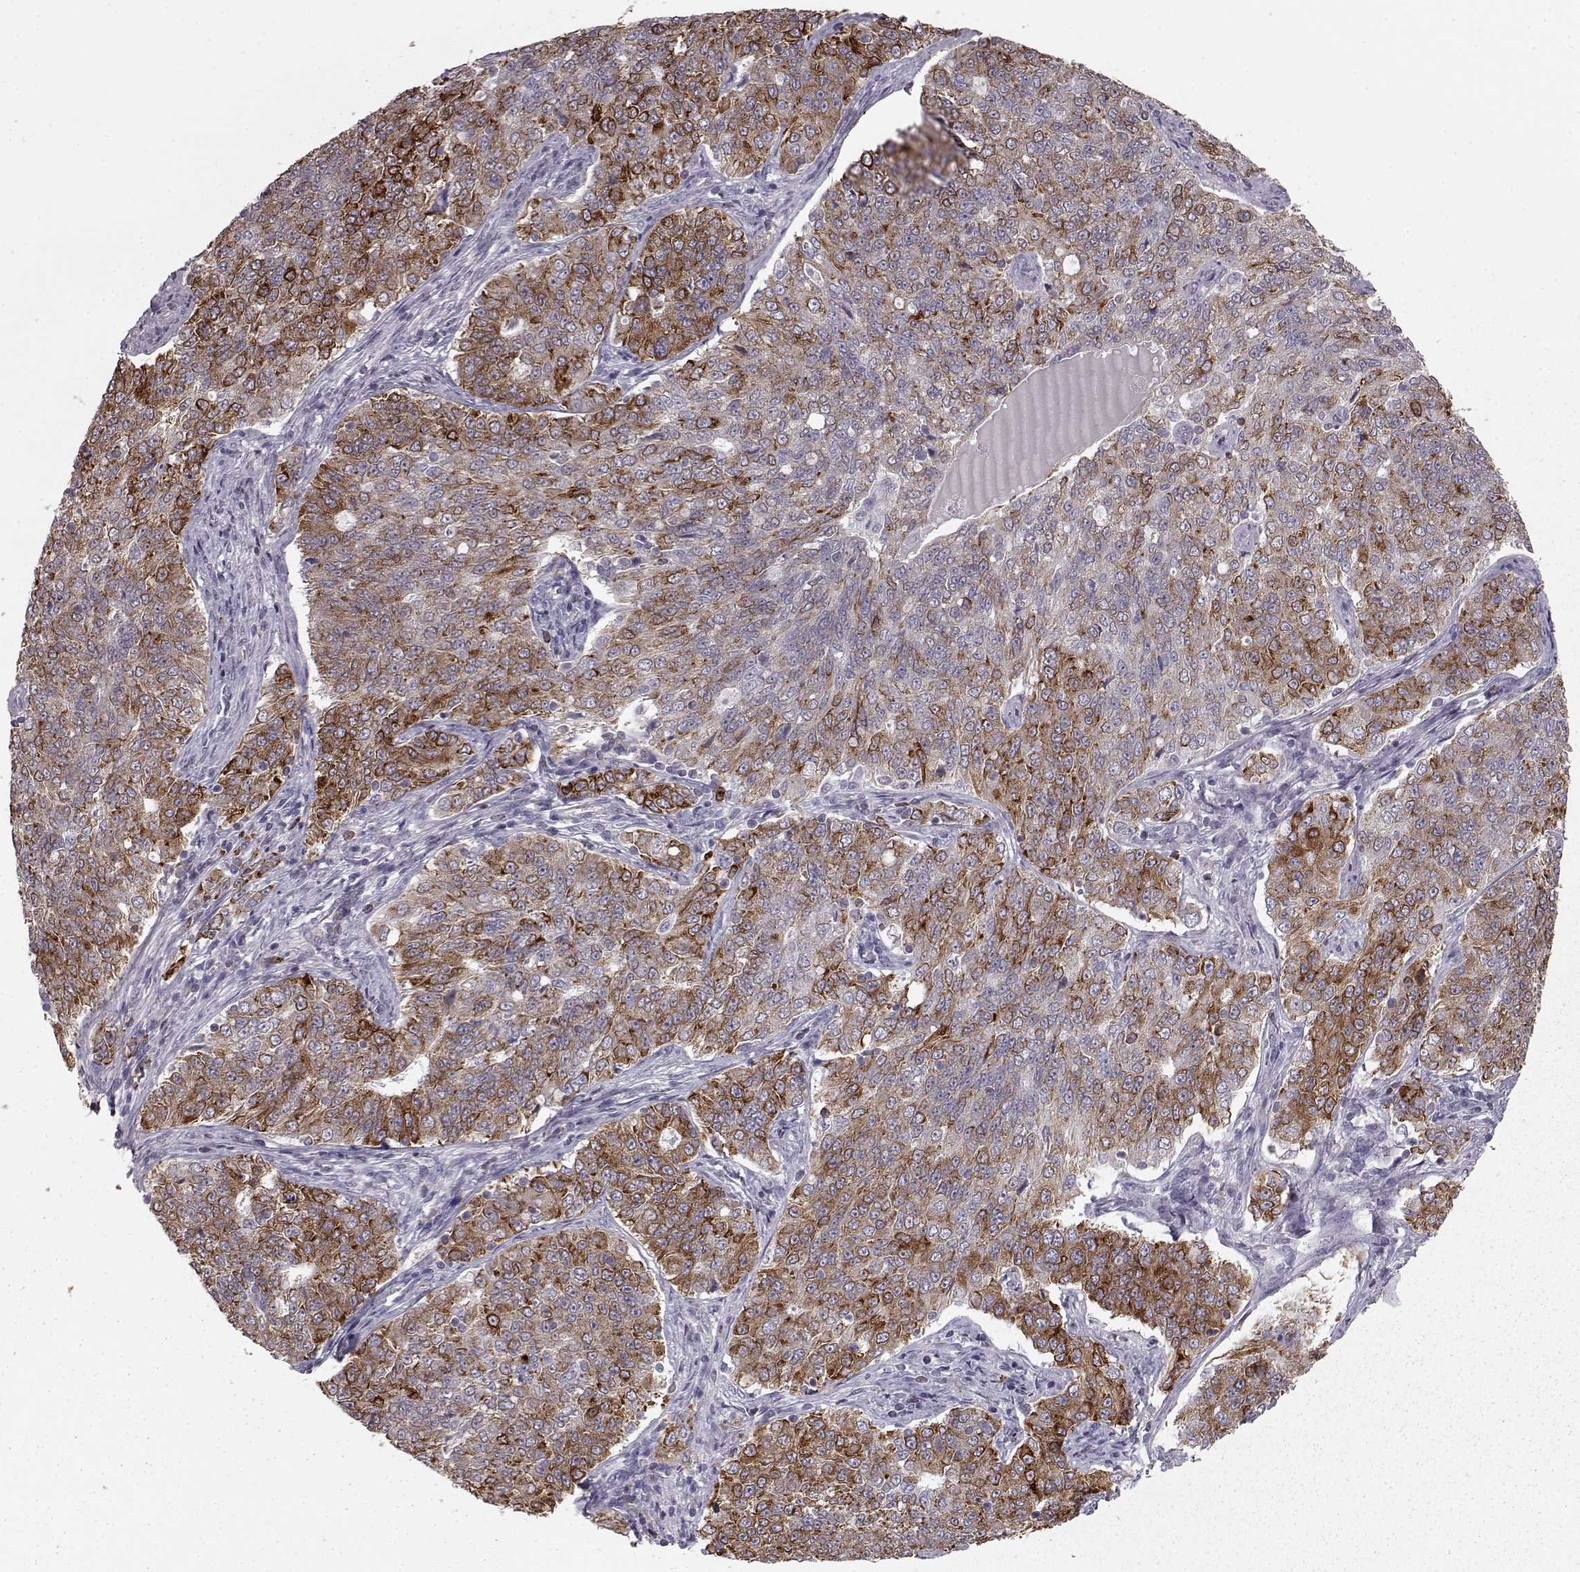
{"staining": {"intensity": "strong", "quantity": "<25%", "location": "cytoplasmic/membranous"}, "tissue": "endometrial cancer", "cell_type": "Tumor cells", "image_type": "cancer", "snomed": [{"axis": "morphology", "description": "Adenocarcinoma, NOS"}, {"axis": "topography", "description": "Endometrium"}], "caption": "Human endometrial cancer stained for a protein (brown) reveals strong cytoplasmic/membranous positive positivity in approximately <25% of tumor cells.", "gene": "ELOVL5", "patient": {"sex": "female", "age": 43}}